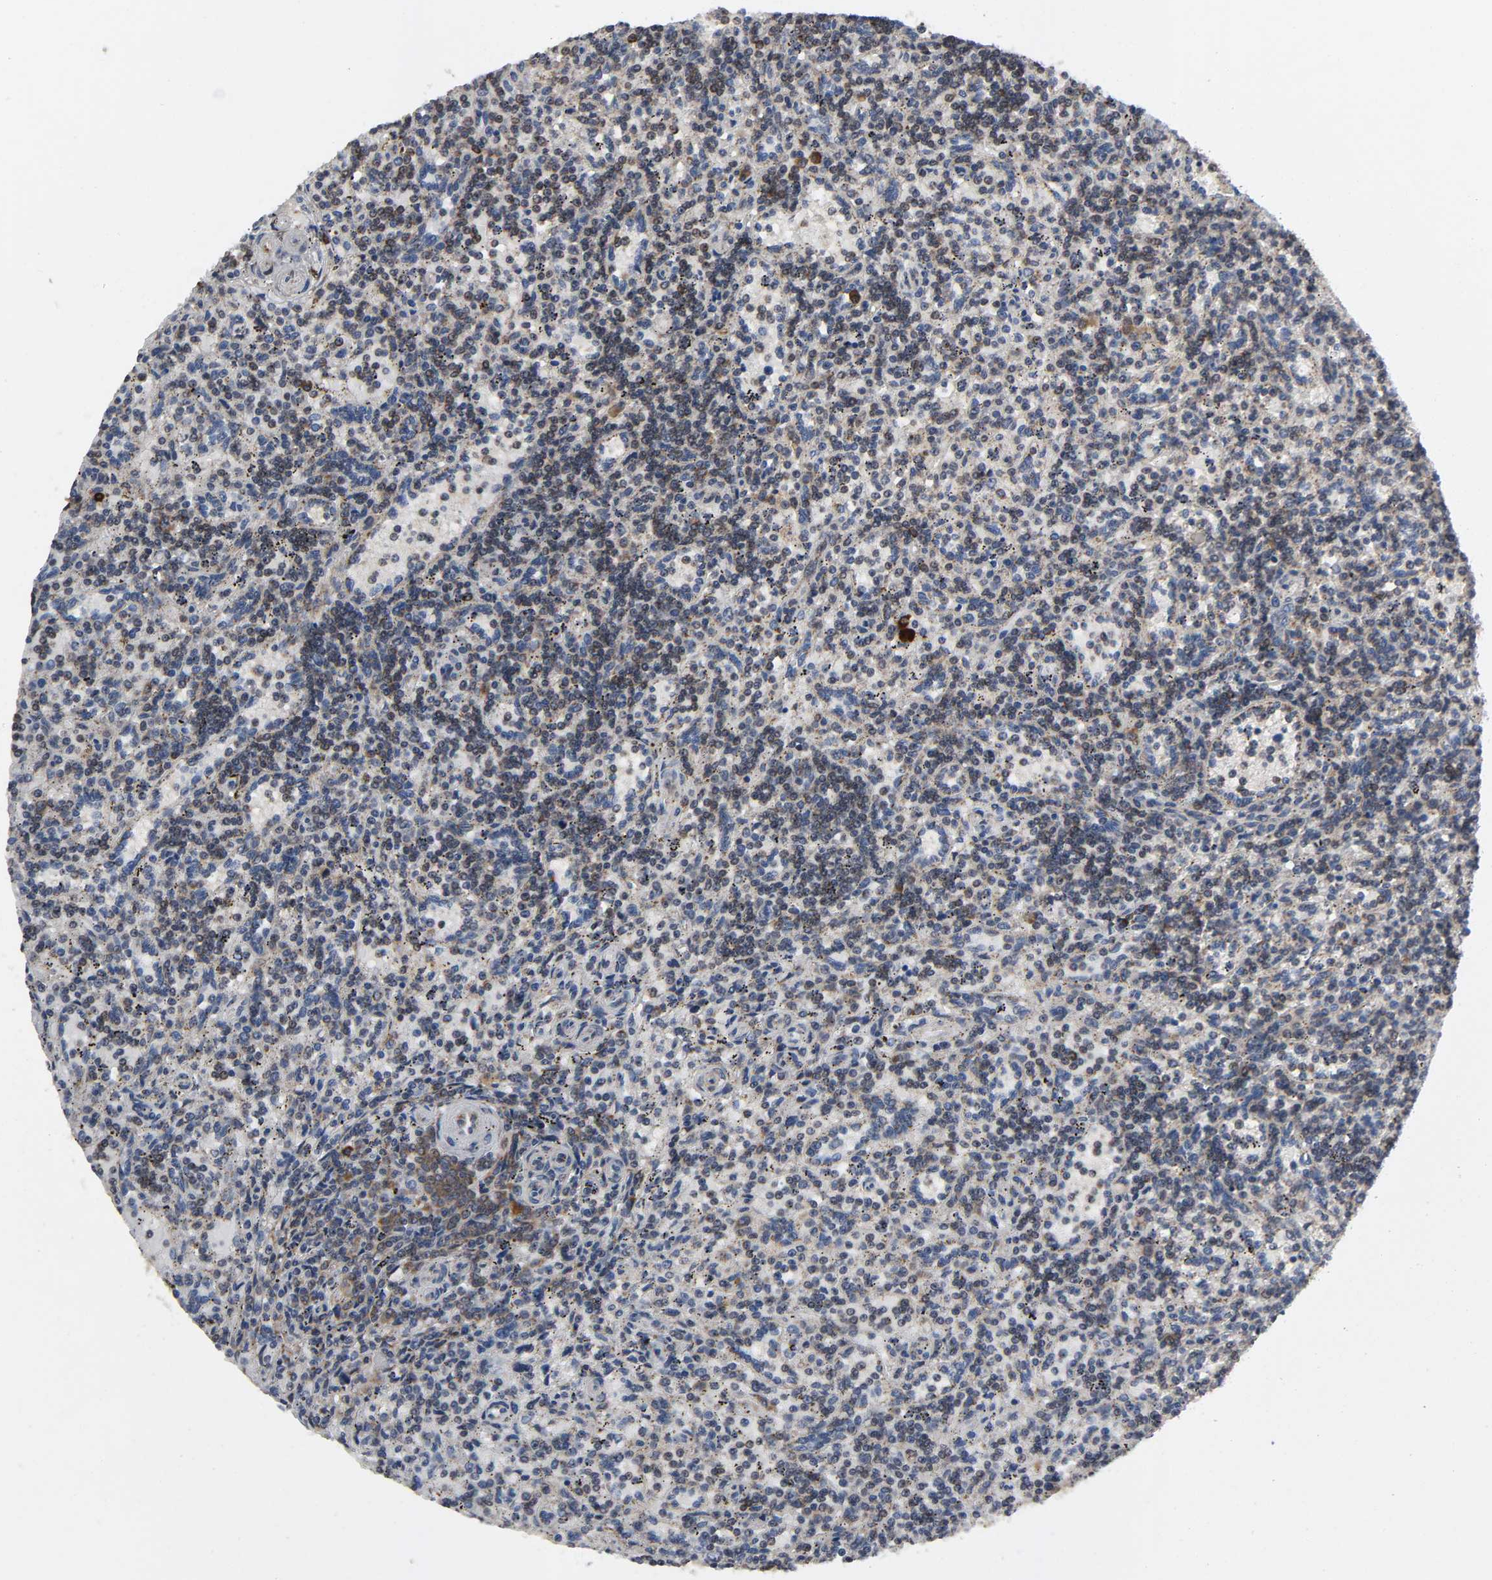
{"staining": {"intensity": "moderate", "quantity": ">75%", "location": "cytoplasmic/membranous"}, "tissue": "lymphoma", "cell_type": "Tumor cells", "image_type": "cancer", "snomed": [{"axis": "morphology", "description": "Malignant lymphoma, non-Hodgkin's type, Low grade"}, {"axis": "topography", "description": "Spleen"}], "caption": "Immunohistochemistry (IHC) histopathology image of human lymphoma stained for a protein (brown), which shows medium levels of moderate cytoplasmic/membranous expression in about >75% of tumor cells.", "gene": "SLC30A9", "patient": {"sex": "male", "age": 73}}